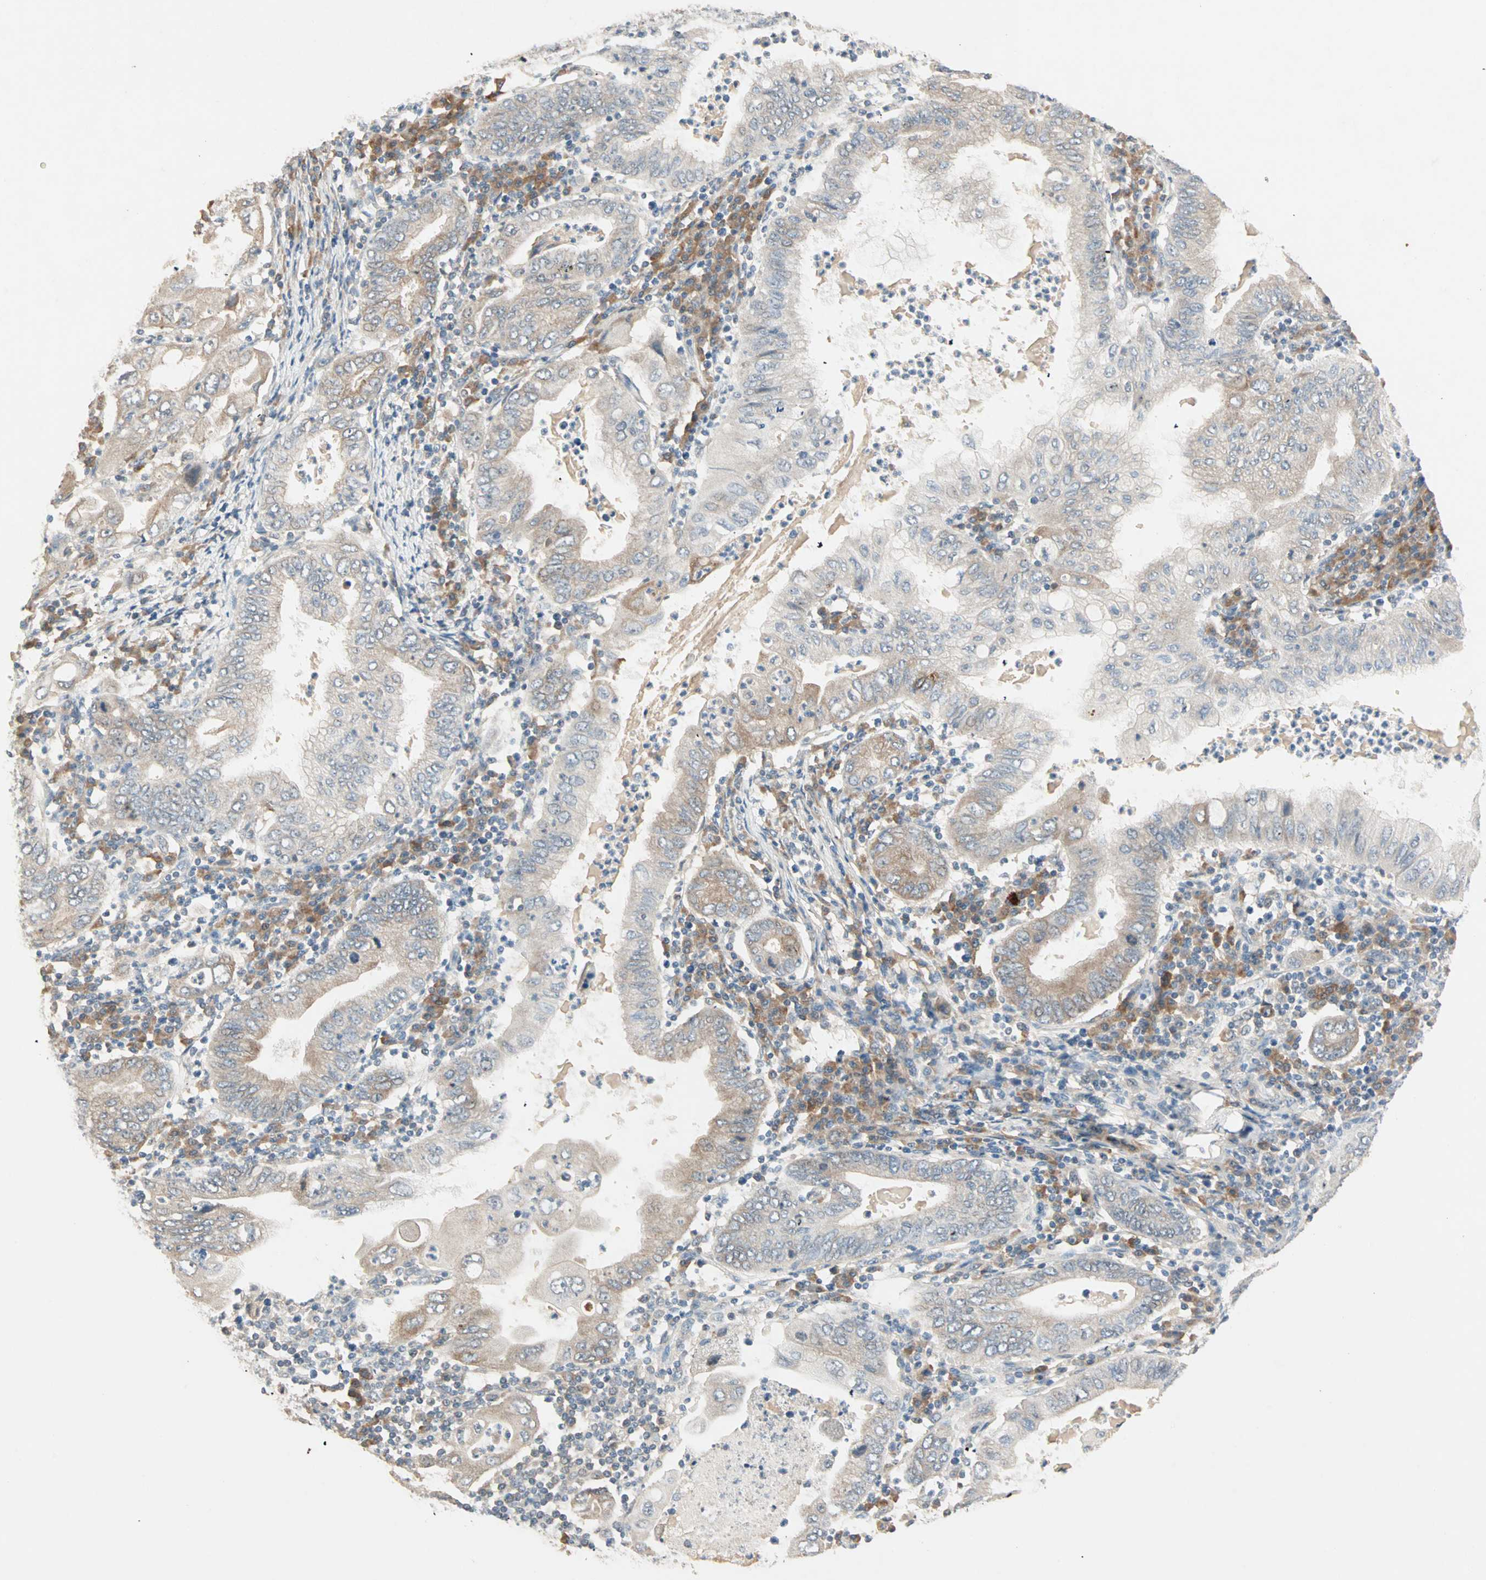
{"staining": {"intensity": "moderate", "quantity": "25%-75%", "location": "cytoplasmic/membranous"}, "tissue": "stomach cancer", "cell_type": "Tumor cells", "image_type": "cancer", "snomed": [{"axis": "morphology", "description": "Normal tissue, NOS"}, {"axis": "morphology", "description": "Adenocarcinoma, NOS"}, {"axis": "topography", "description": "Esophagus"}, {"axis": "topography", "description": "Stomach, upper"}, {"axis": "topography", "description": "Peripheral nerve tissue"}], "caption": "A photomicrograph showing moderate cytoplasmic/membranous positivity in approximately 25%-75% of tumor cells in stomach cancer, as visualized by brown immunohistochemical staining.", "gene": "TTF2", "patient": {"sex": "male", "age": 62}}